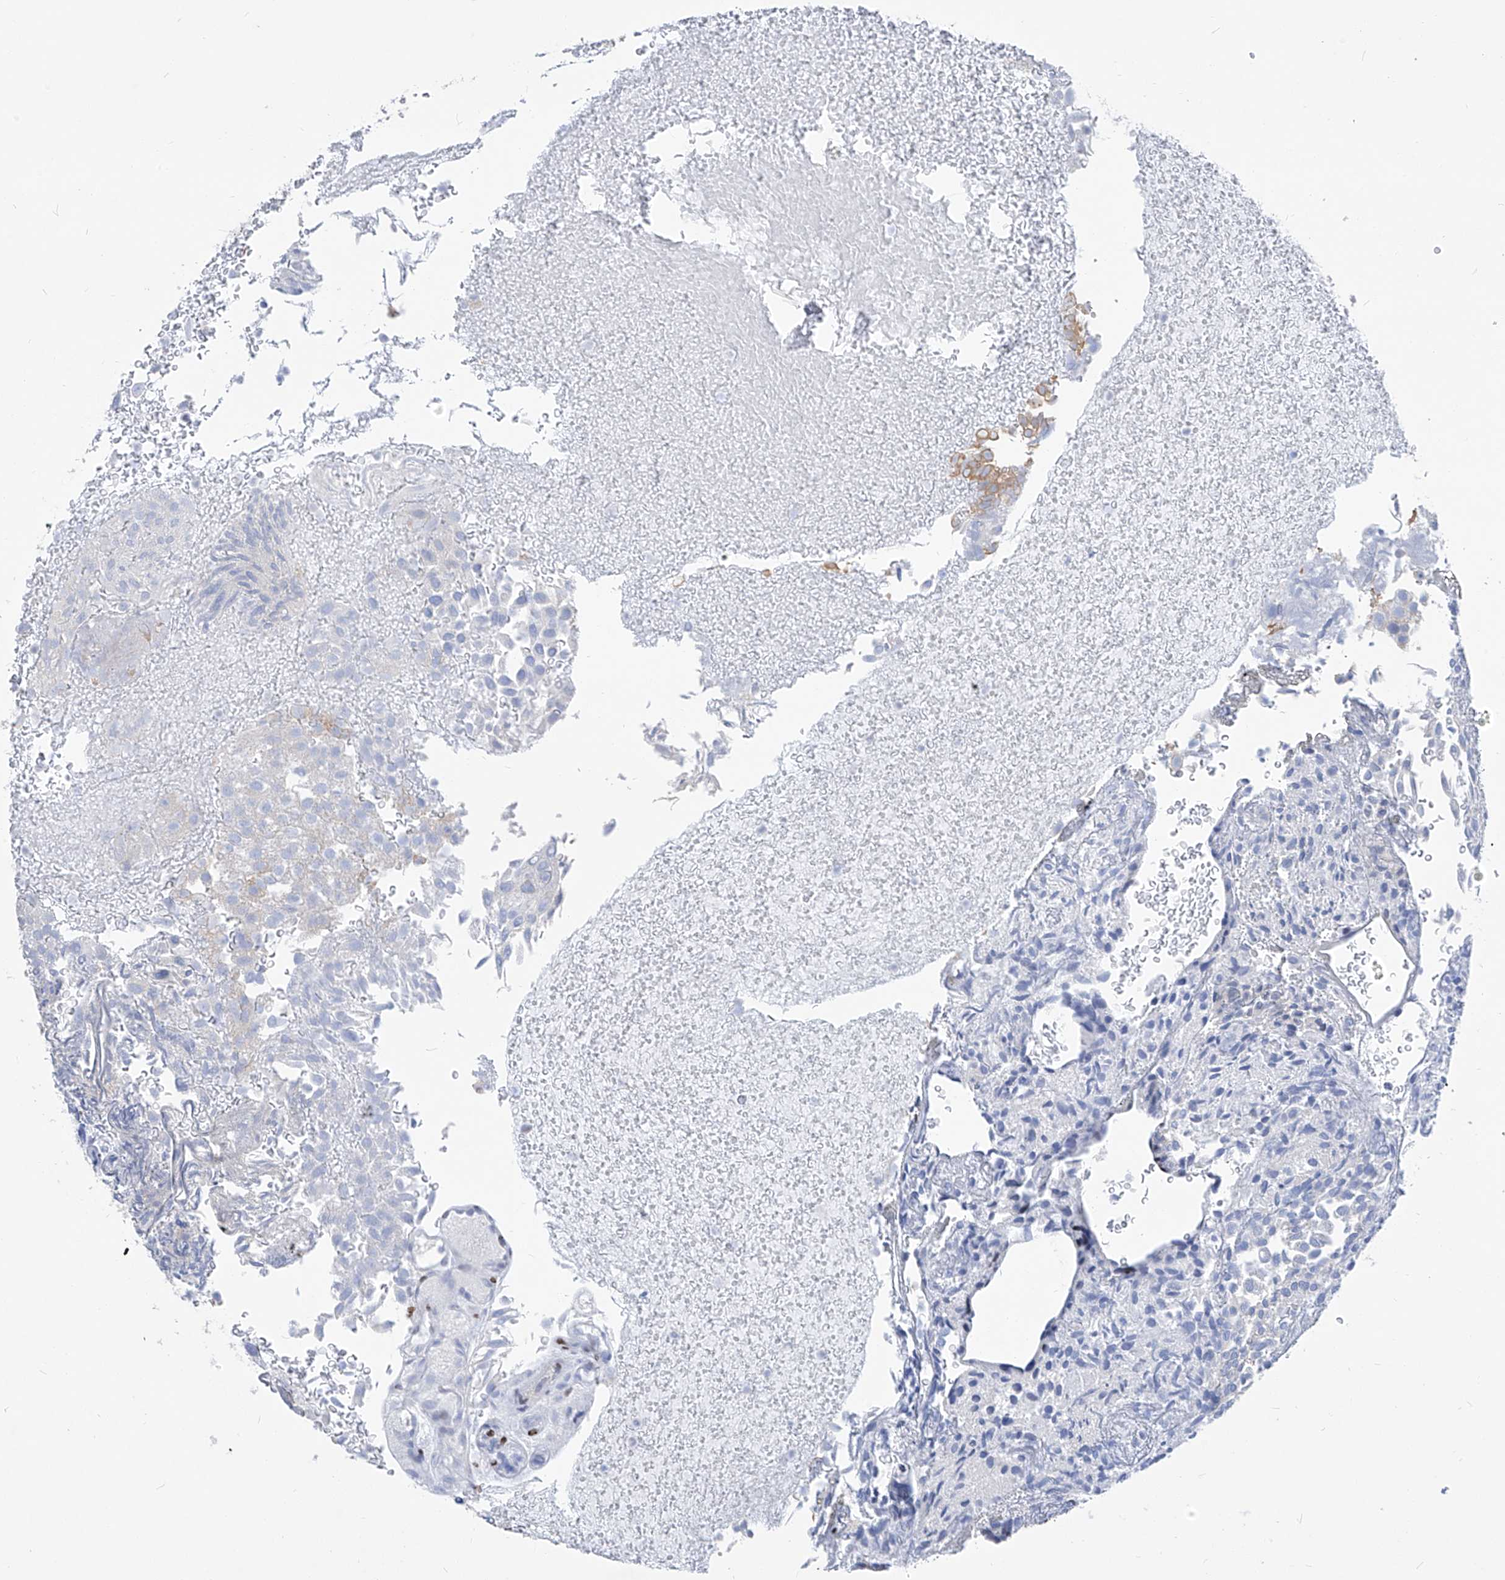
{"staining": {"intensity": "negative", "quantity": "none", "location": "none"}, "tissue": "urothelial cancer", "cell_type": "Tumor cells", "image_type": "cancer", "snomed": [{"axis": "morphology", "description": "Urothelial carcinoma, Low grade"}, {"axis": "topography", "description": "Urinary bladder"}], "caption": "Immunohistochemical staining of urothelial cancer demonstrates no significant expression in tumor cells.", "gene": "FRS3", "patient": {"sex": "male", "age": 78}}